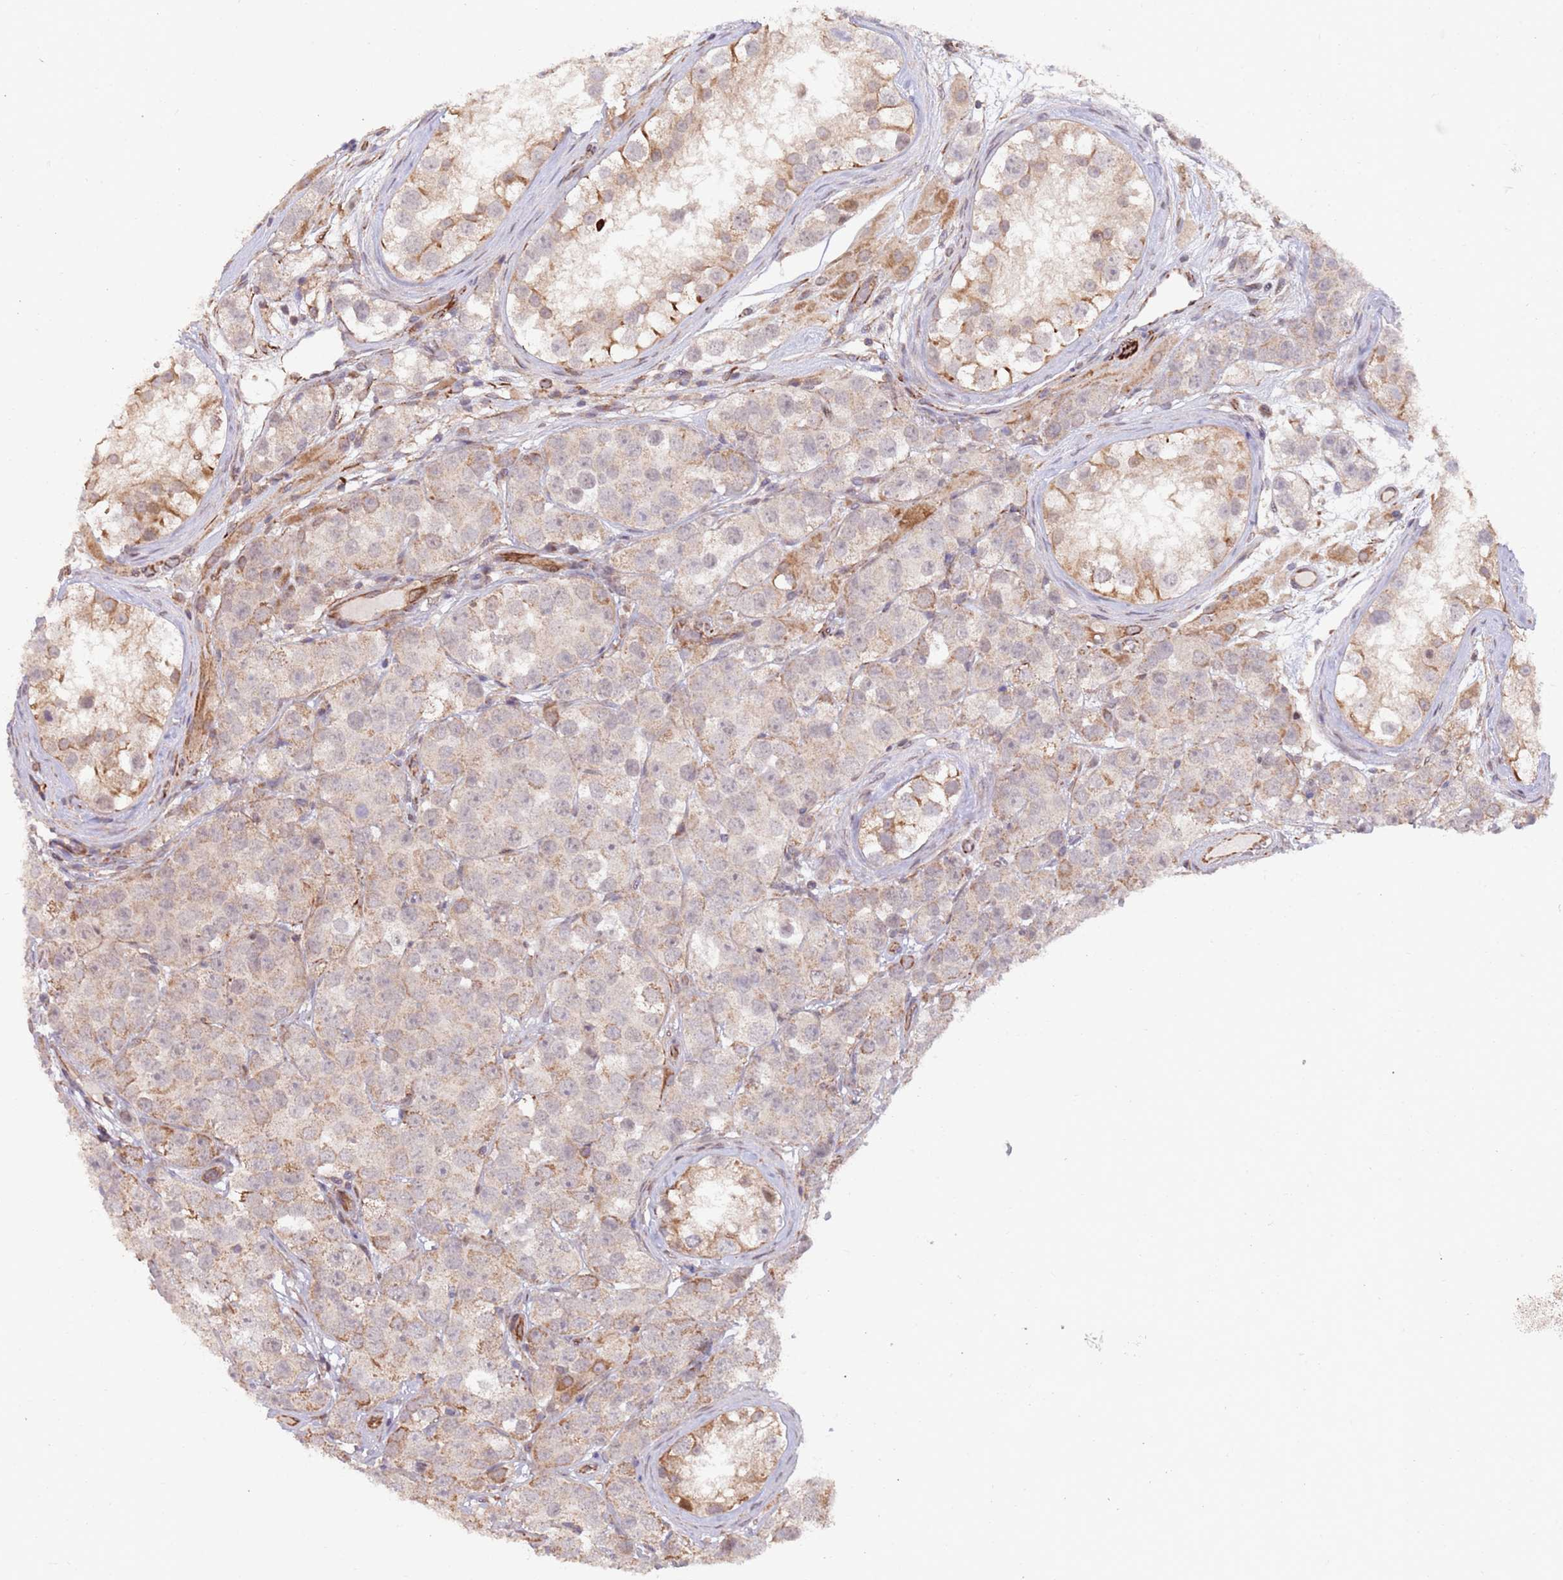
{"staining": {"intensity": "negative", "quantity": "none", "location": "none"}, "tissue": "testis cancer", "cell_type": "Tumor cells", "image_type": "cancer", "snomed": [{"axis": "morphology", "description": "Seminoma, NOS"}, {"axis": "topography", "description": "Testis"}], "caption": "IHC of testis cancer (seminoma) reveals no positivity in tumor cells. (DAB (3,3'-diaminobenzidine) immunohistochemistry (IHC), high magnification).", "gene": "CHD9", "patient": {"sex": "male", "age": 28}}